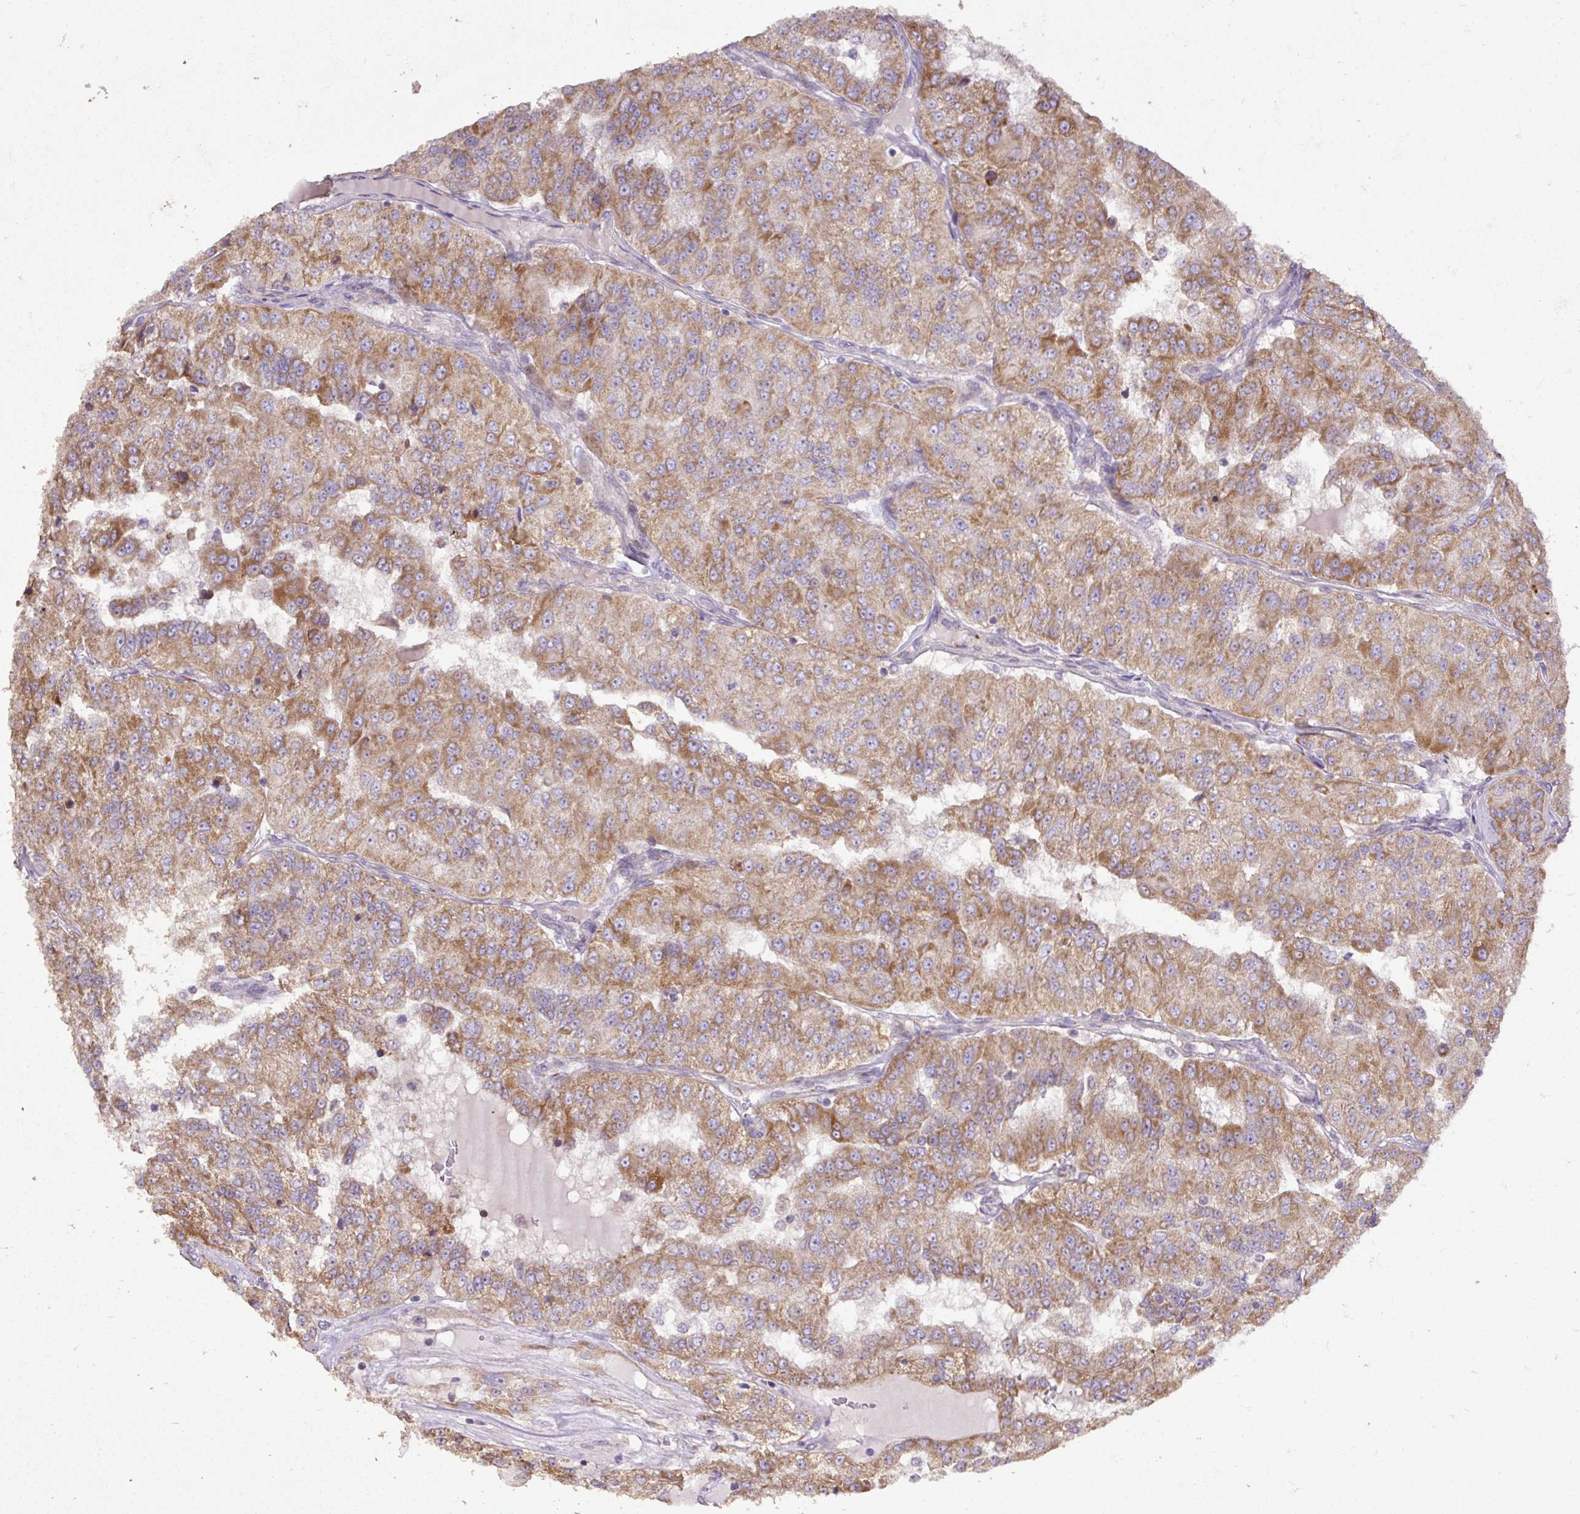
{"staining": {"intensity": "moderate", "quantity": ">75%", "location": "cytoplasmic/membranous"}, "tissue": "renal cancer", "cell_type": "Tumor cells", "image_type": "cancer", "snomed": [{"axis": "morphology", "description": "Adenocarcinoma, NOS"}, {"axis": "topography", "description": "Kidney"}], "caption": "Renal cancer (adenocarcinoma) stained with DAB immunohistochemistry shows medium levels of moderate cytoplasmic/membranous positivity in approximately >75% of tumor cells. (DAB = brown stain, brightfield microscopy at high magnification).", "gene": "ABR", "patient": {"sex": "female", "age": 63}}